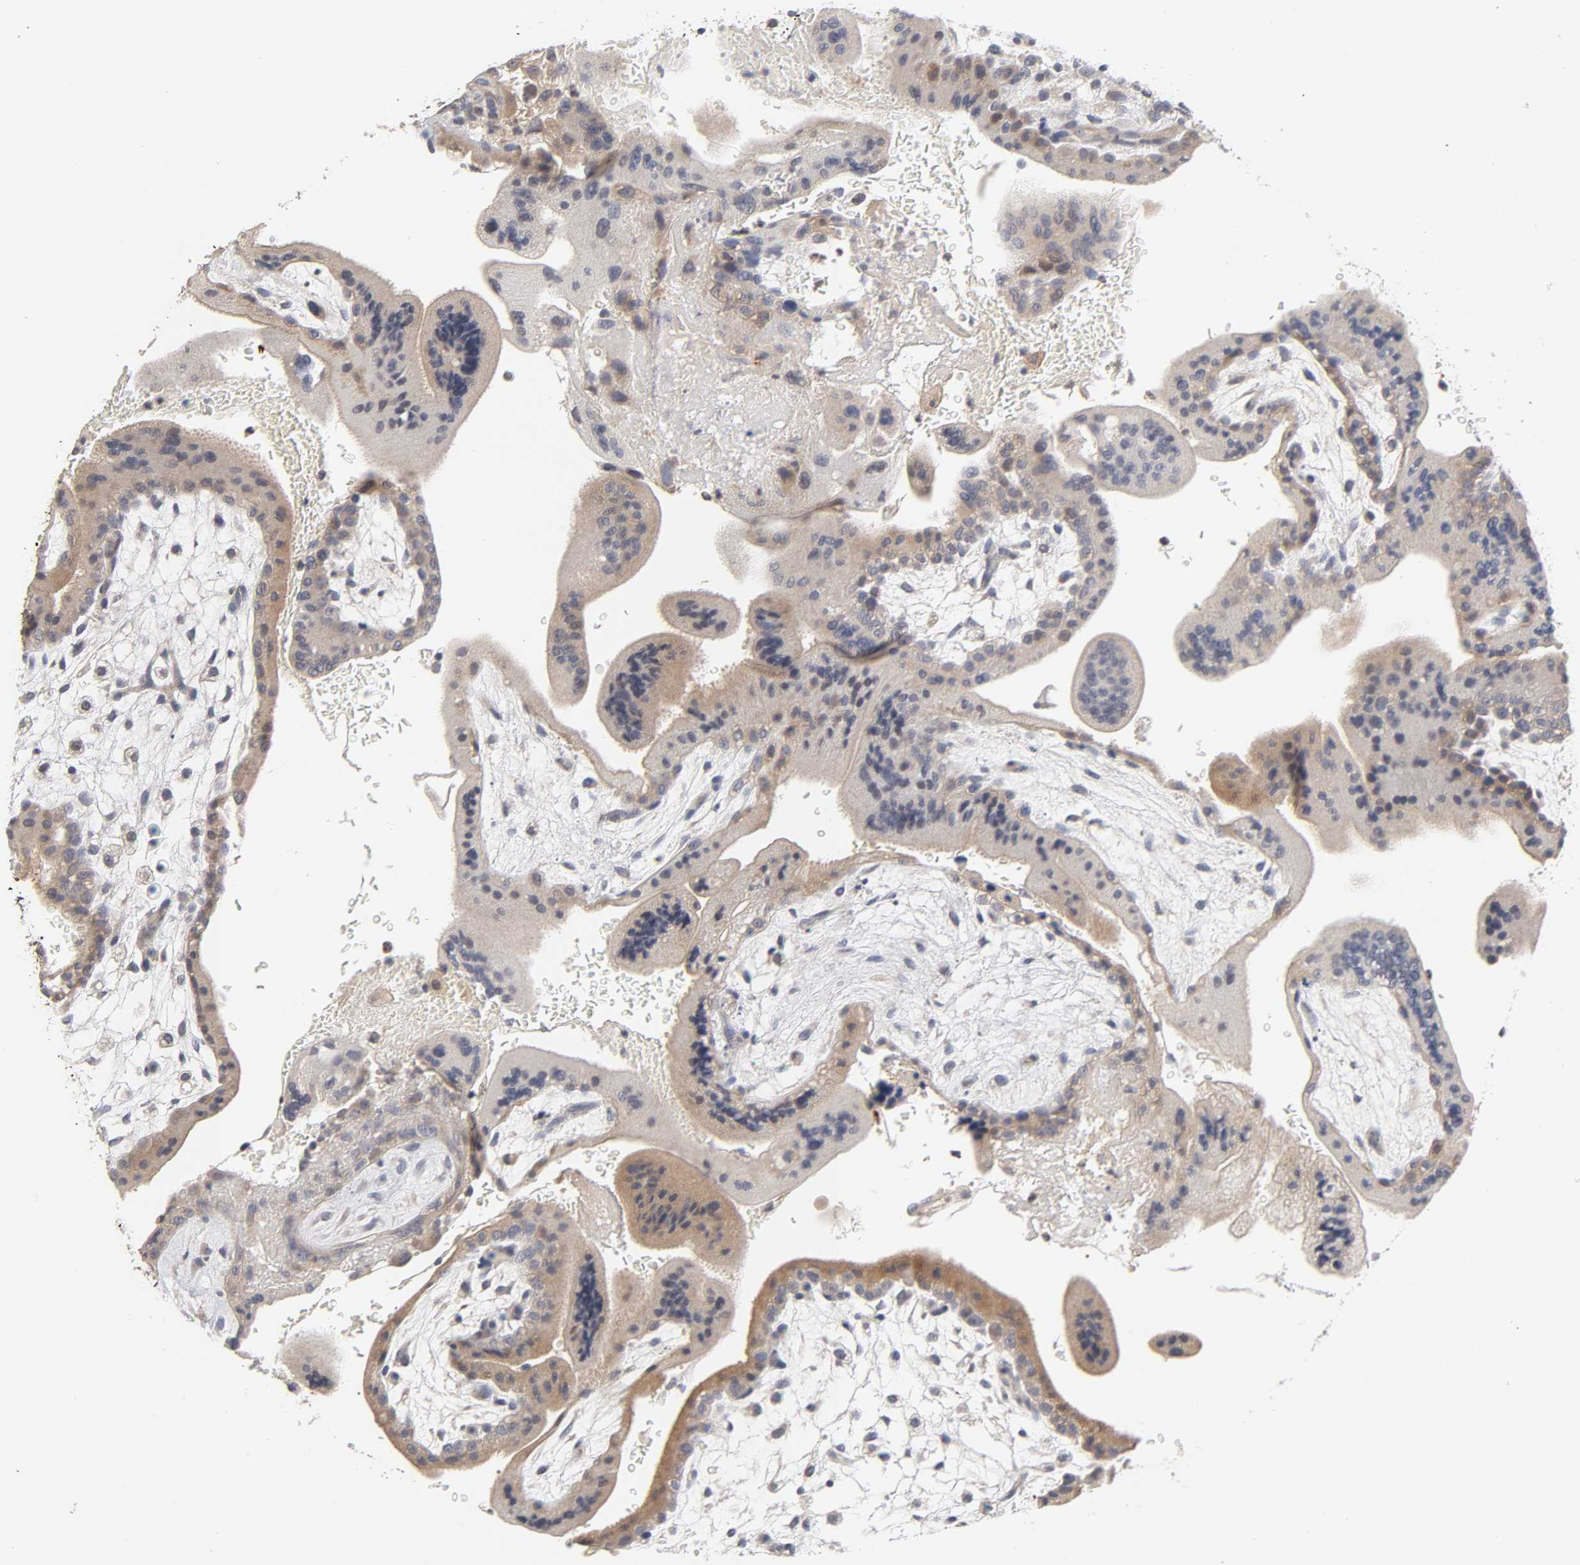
{"staining": {"intensity": "weak", "quantity": "25%-75%", "location": "cytoplasmic/membranous"}, "tissue": "placenta", "cell_type": "Decidual cells", "image_type": "normal", "snomed": [{"axis": "morphology", "description": "Normal tissue, NOS"}, {"axis": "topography", "description": "Placenta"}], "caption": "Weak cytoplasmic/membranous protein staining is seen in about 25%-75% of decidual cells in placenta.", "gene": "CXADR", "patient": {"sex": "female", "age": 35}}